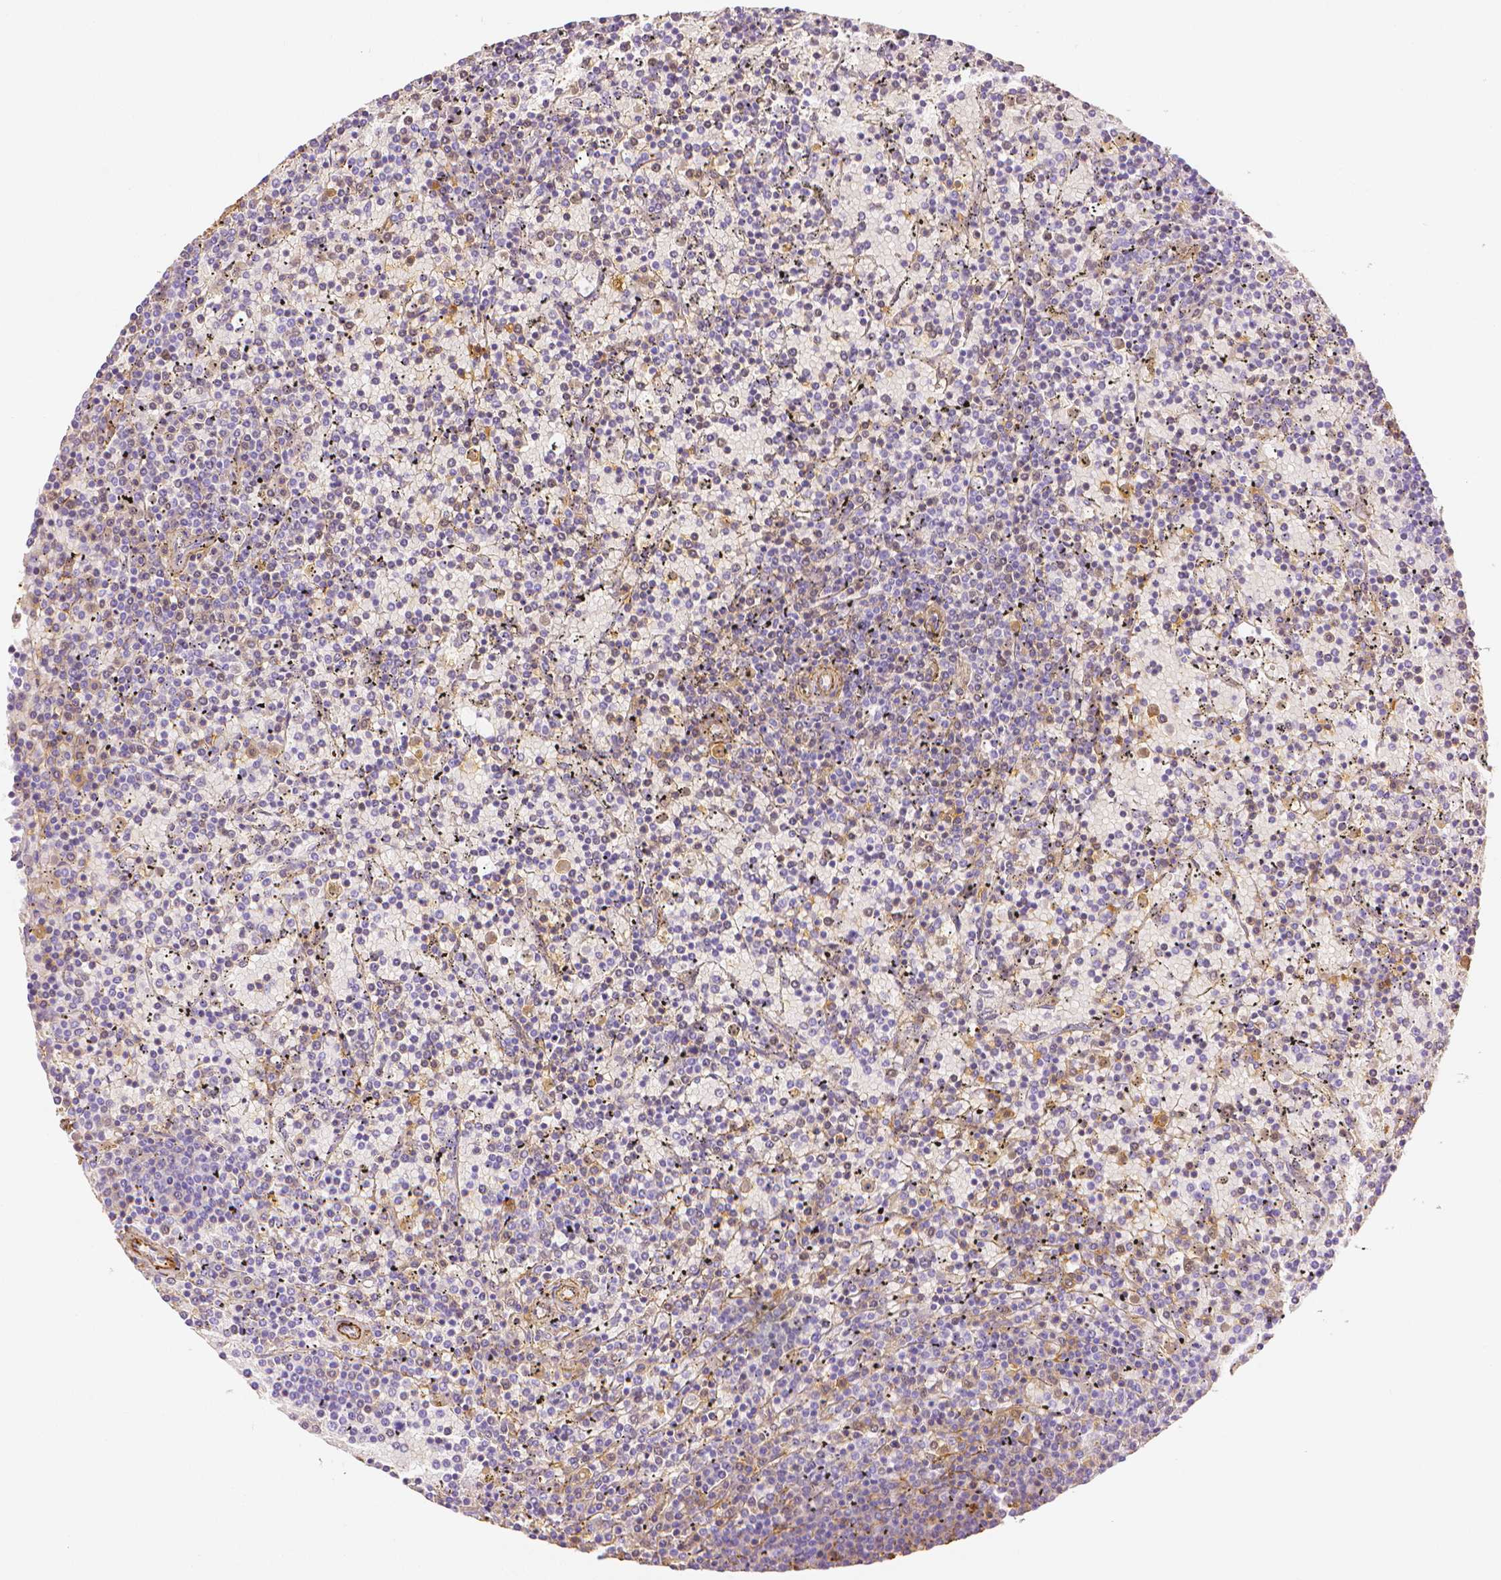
{"staining": {"intensity": "negative", "quantity": "none", "location": "none"}, "tissue": "lymphoma", "cell_type": "Tumor cells", "image_type": "cancer", "snomed": [{"axis": "morphology", "description": "Malignant lymphoma, non-Hodgkin's type, Low grade"}, {"axis": "topography", "description": "Spleen"}], "caption": "This is an immunohistochemistry (IHC) histopathology image of lymphoma. There is no positivity in tumor cells.", "gene": "FBN1", "patient": {"sex": "female", "age": 77}}